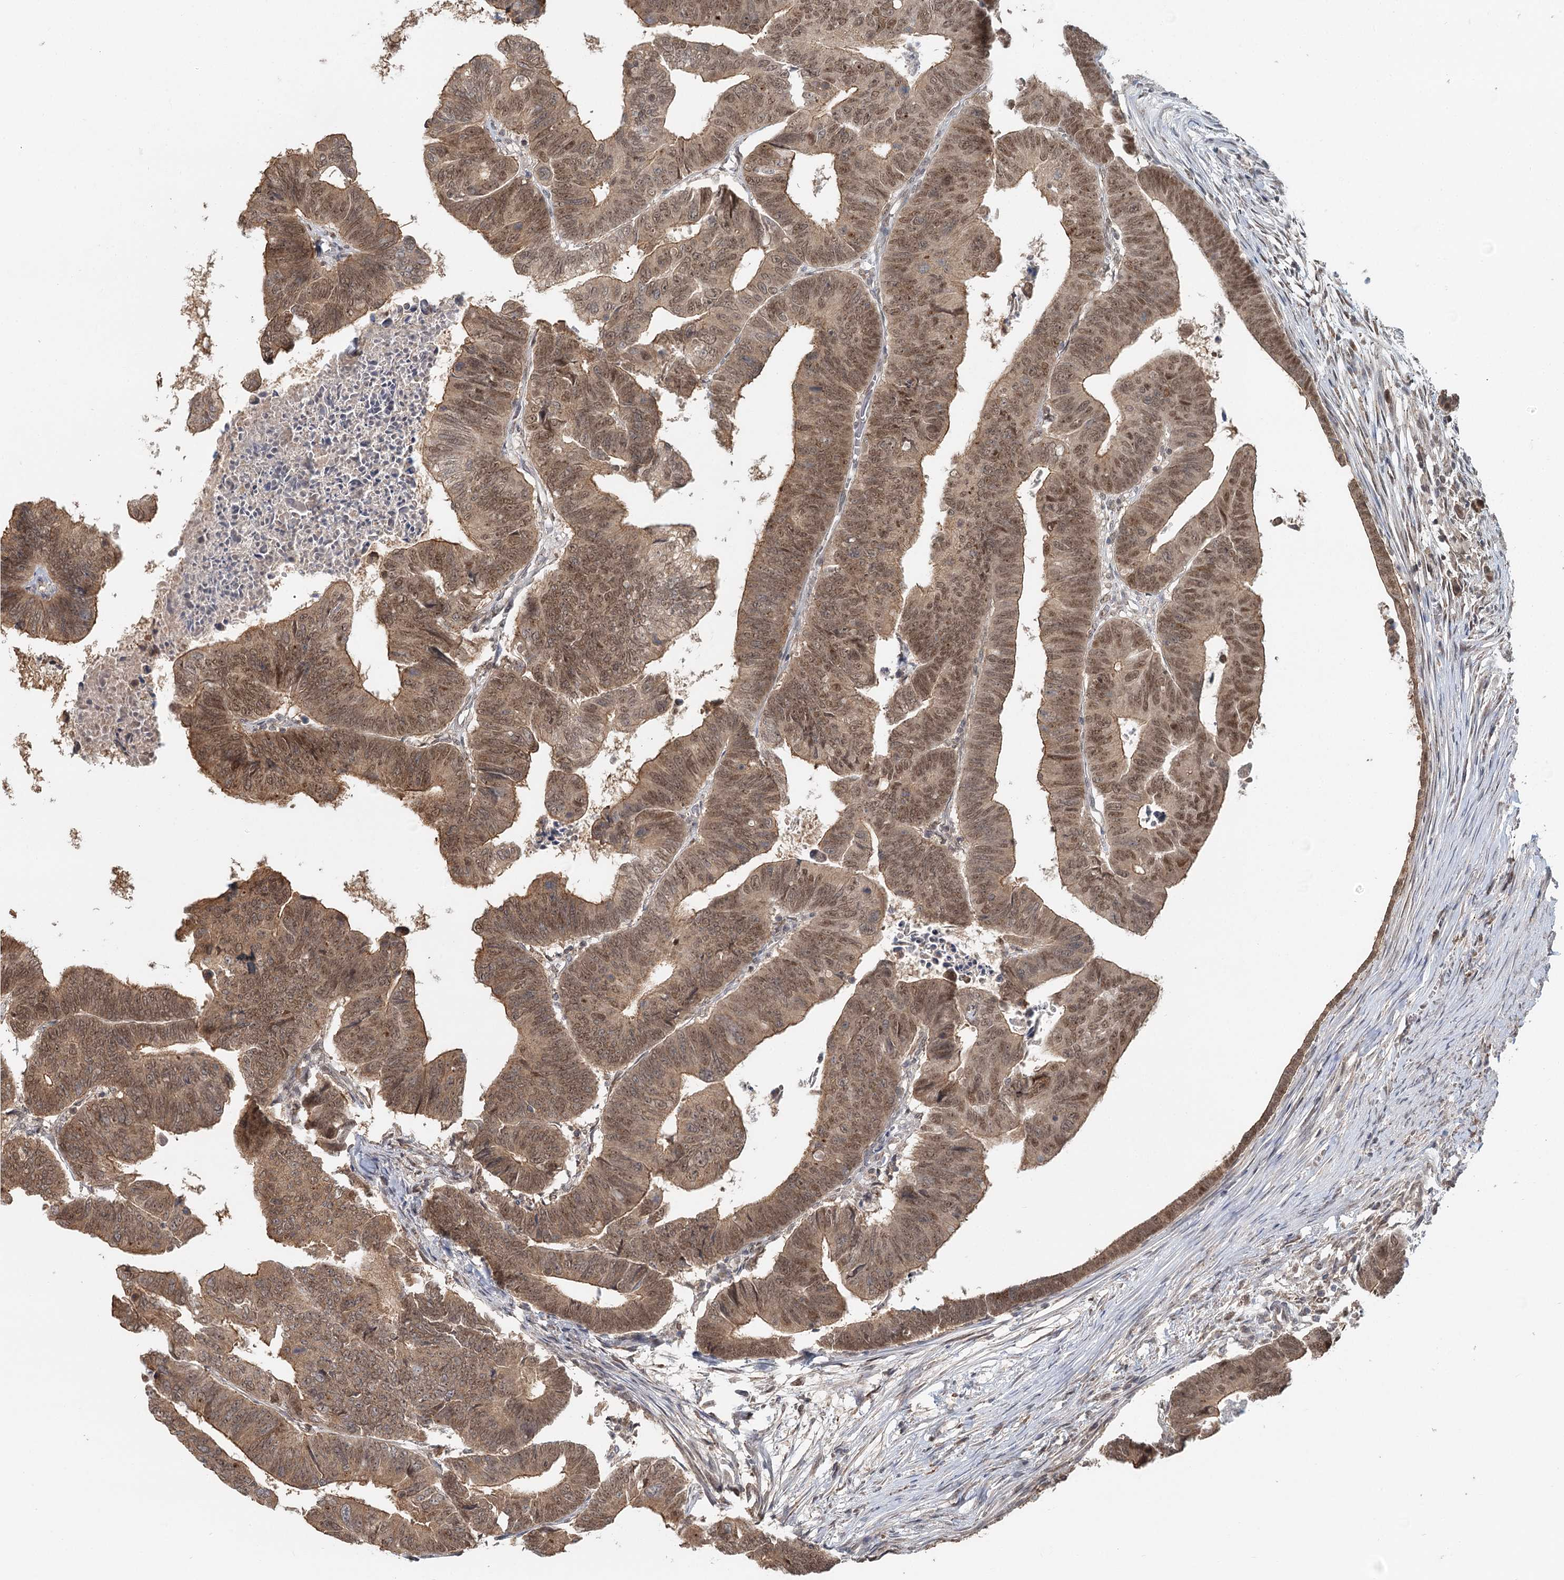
{"staining": {"intensity": "moderate", "quantity": ">75%", "location": "cytoplasmic/membranous,nuclear"}, "tissue": "colorectal cancer", "cell_type": "Tumor cells", "image_type": "cancer", "snomed": [{"axis": "morphology", "description": "Adenocarcinoma, NOS"}, {"axis": "topography", "description": "Rectum"}], "caption": "This image displays adenocarcinoma (colorectal) stained with IHC to label a protein in brown. The cytoplasmic/membranous and nuclear of tumor cells show moderate positivity for the protein. Nuclei are counter-stained blue.", "gene": "GPALPP1", "patient": {"sex": "female", "age": 65}}